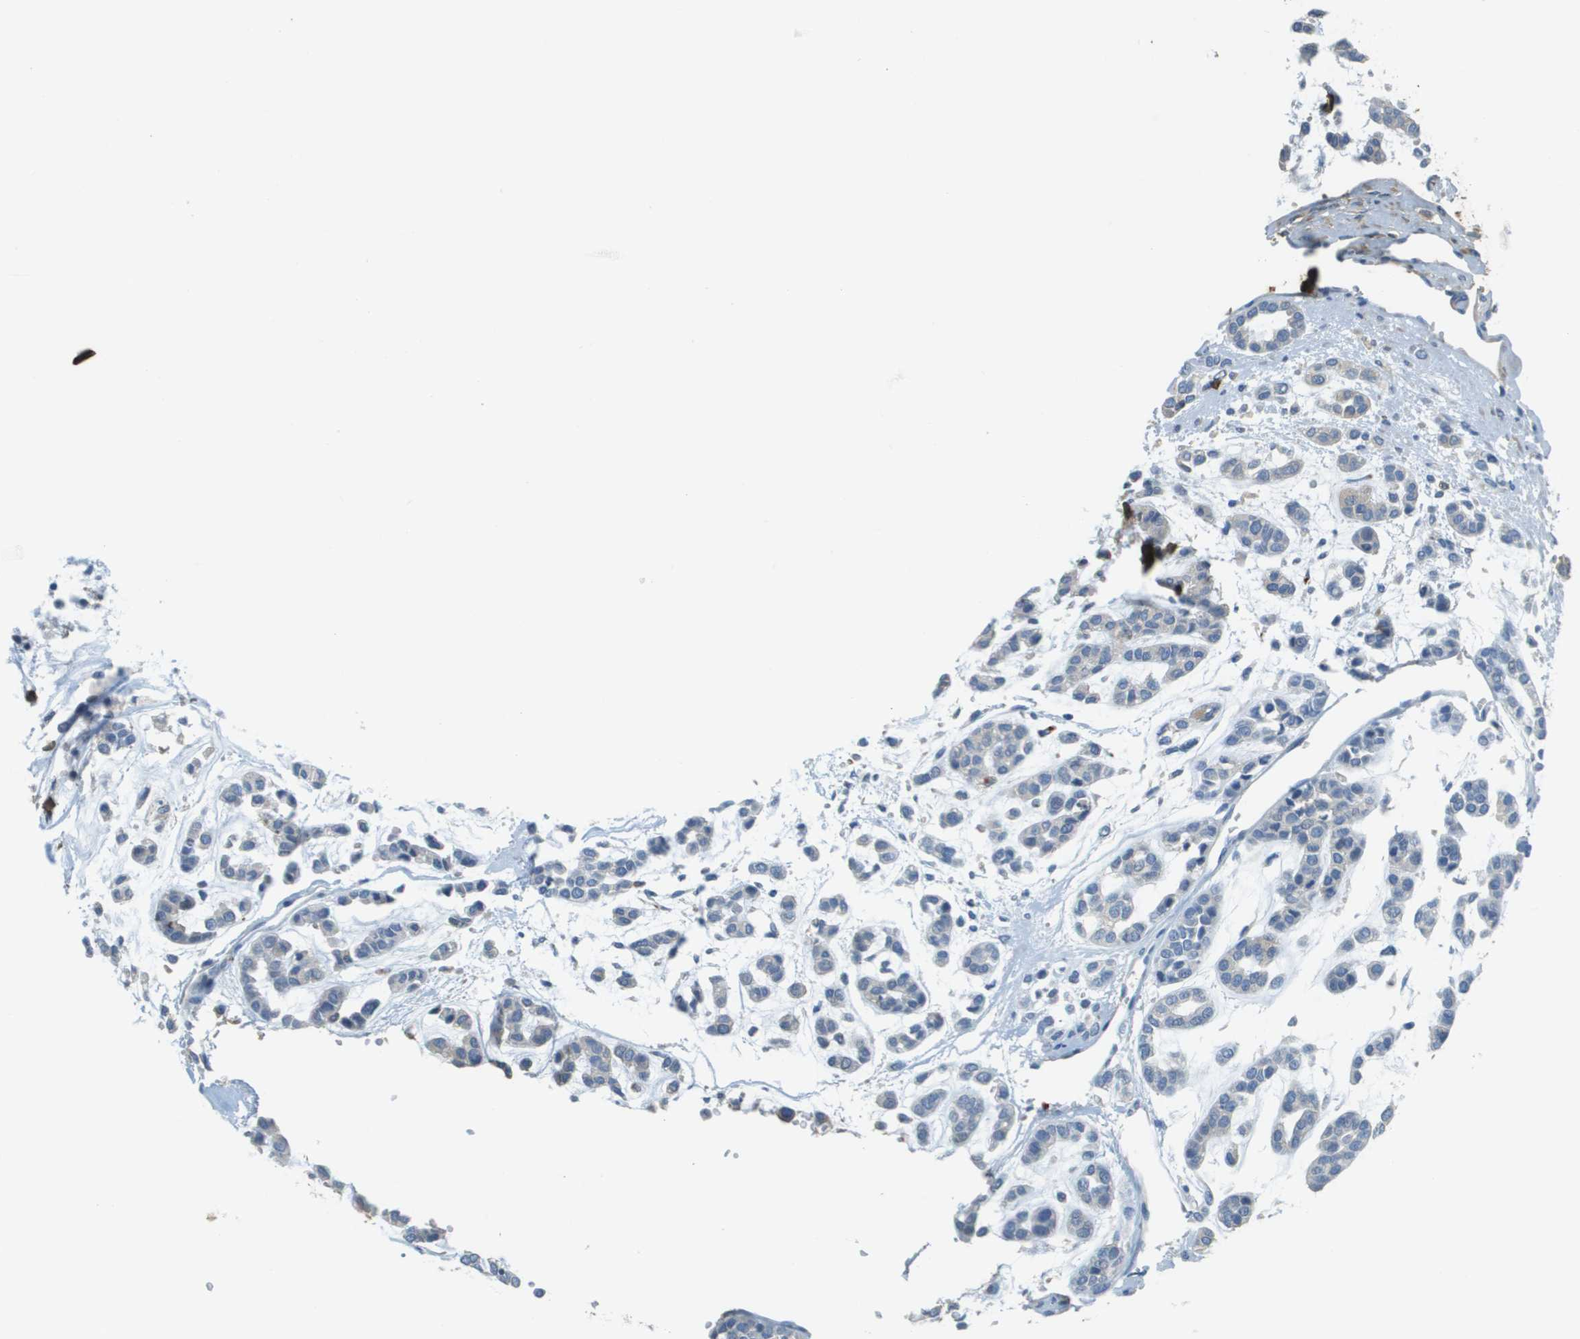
{"staining": {"intensity": "strong", "quantity": "25%-75%", "location": "cytoplasmic/membranous"}, "tissue": "head and neck cancer", "cell_type": "Tumor cells", "image_type": "cancer", "snomed": [{"axis": "morphology", "description": "Adenocarcinoma, NOS"}, {"axis": "morphology", "description": "Adenoma, NOS"}, {"axis": "topography", "description": "Head-Neck"}], "caption": "Immunohistochemical staining of head and neck cancer (adenocarcinoma) reveals high levels of strong cytoplasmic/membranous protein expression in about 25%-75% of tumor cells.", "gene": "DCN", "patient": {"sex": "female", "age": 55}}